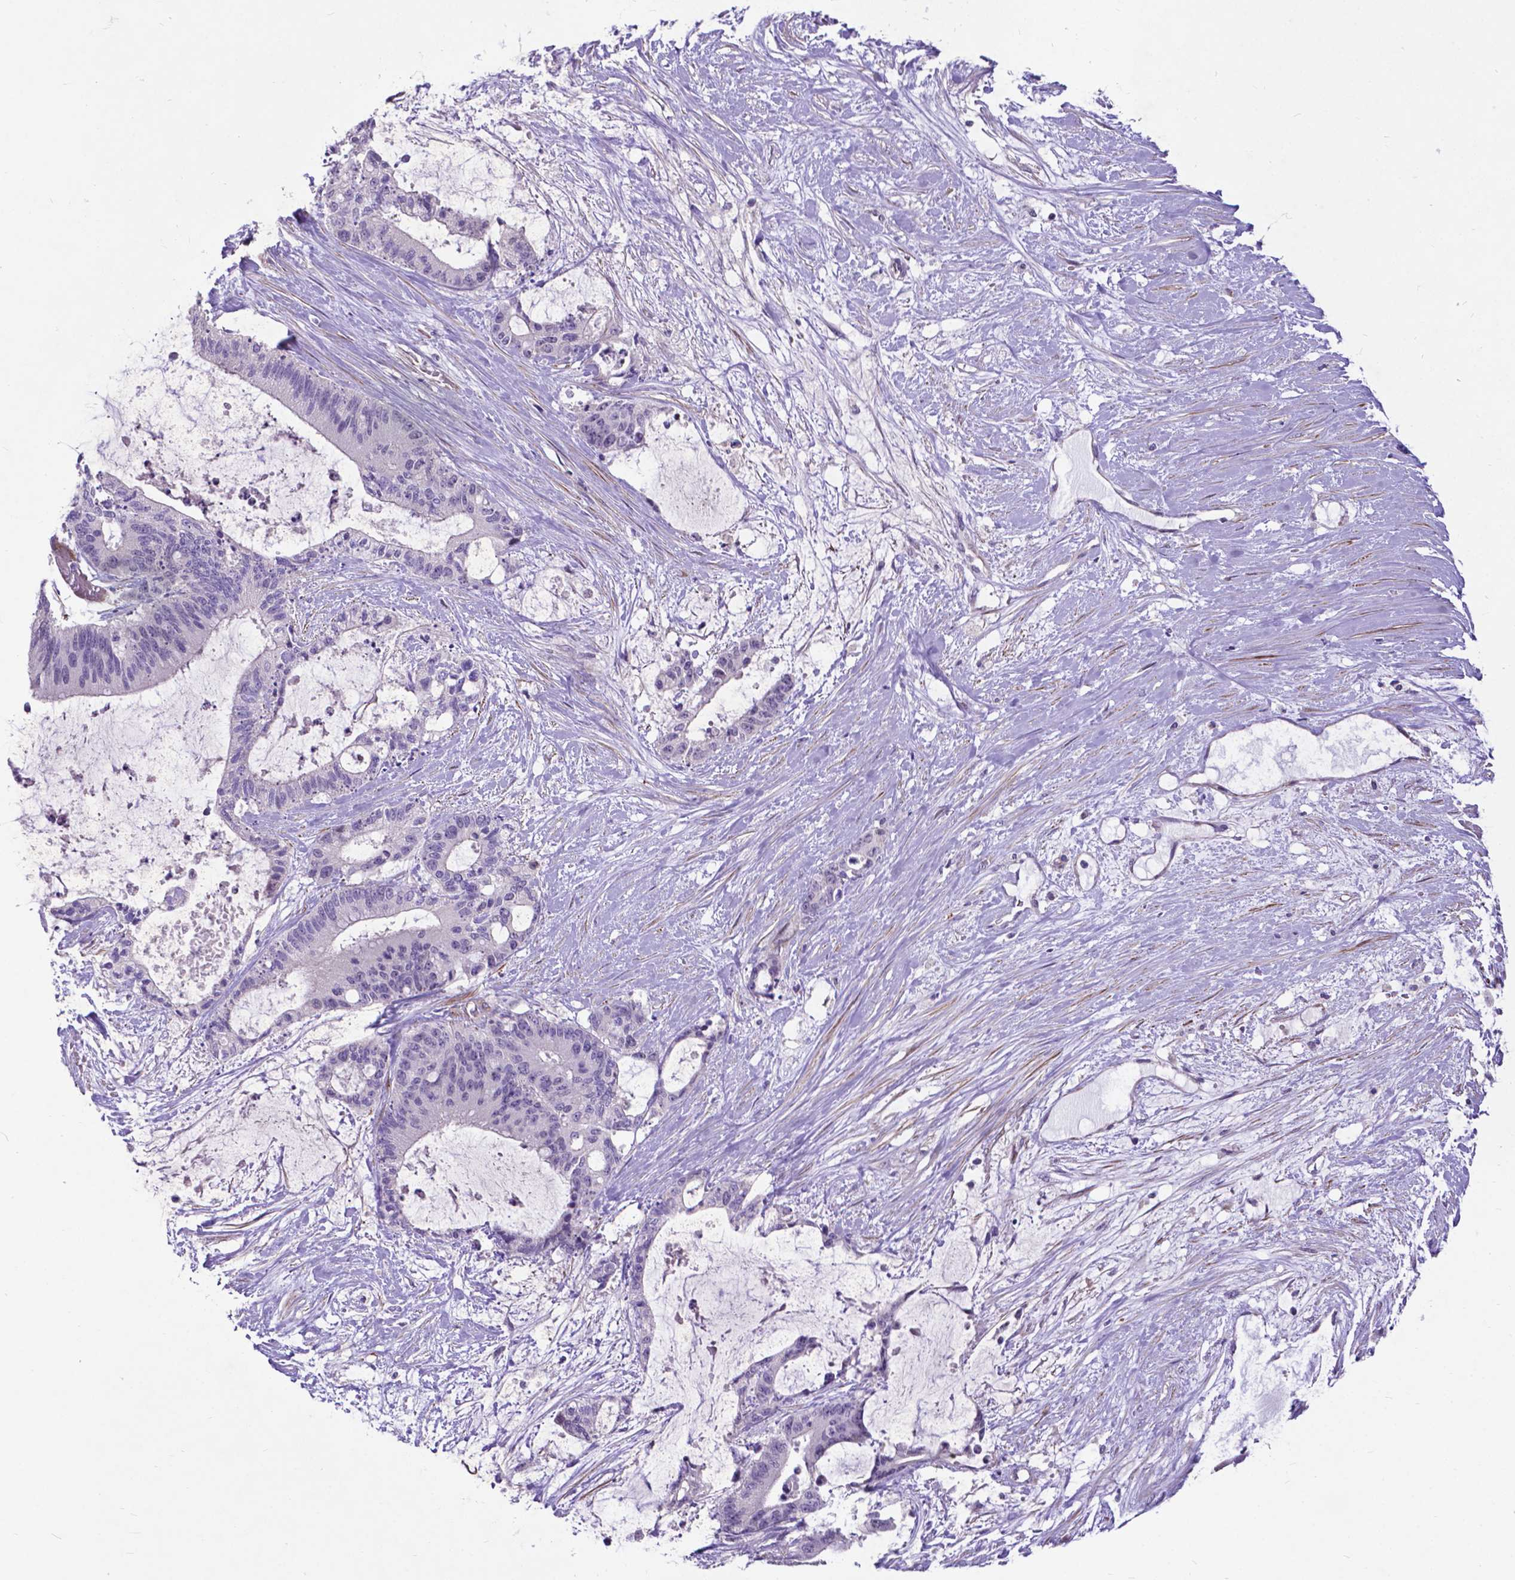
{"staining": {"intensity": "negative", "quantity": "none", "location": "none"}, "tissue": "liver cancer", "cell_type": "Tumor cells", "image_type": "cancer", "snomed": [{"axis": "morphology", "description": "Normal tissue, NOS"}, {"axis": "morphology", "description": "Cholangiocarcinoma"}, {"axis": "topography", "description": "Liver"}, {"axis": "topography", "description": "Peripheral nerve tissue"}], "caption": "Immunohistochemical staining of human liver cancer displays no significant positivity in tumor cells.", "gene": "PFKFB4", "patient": {"sex": "female", "age": 73}}